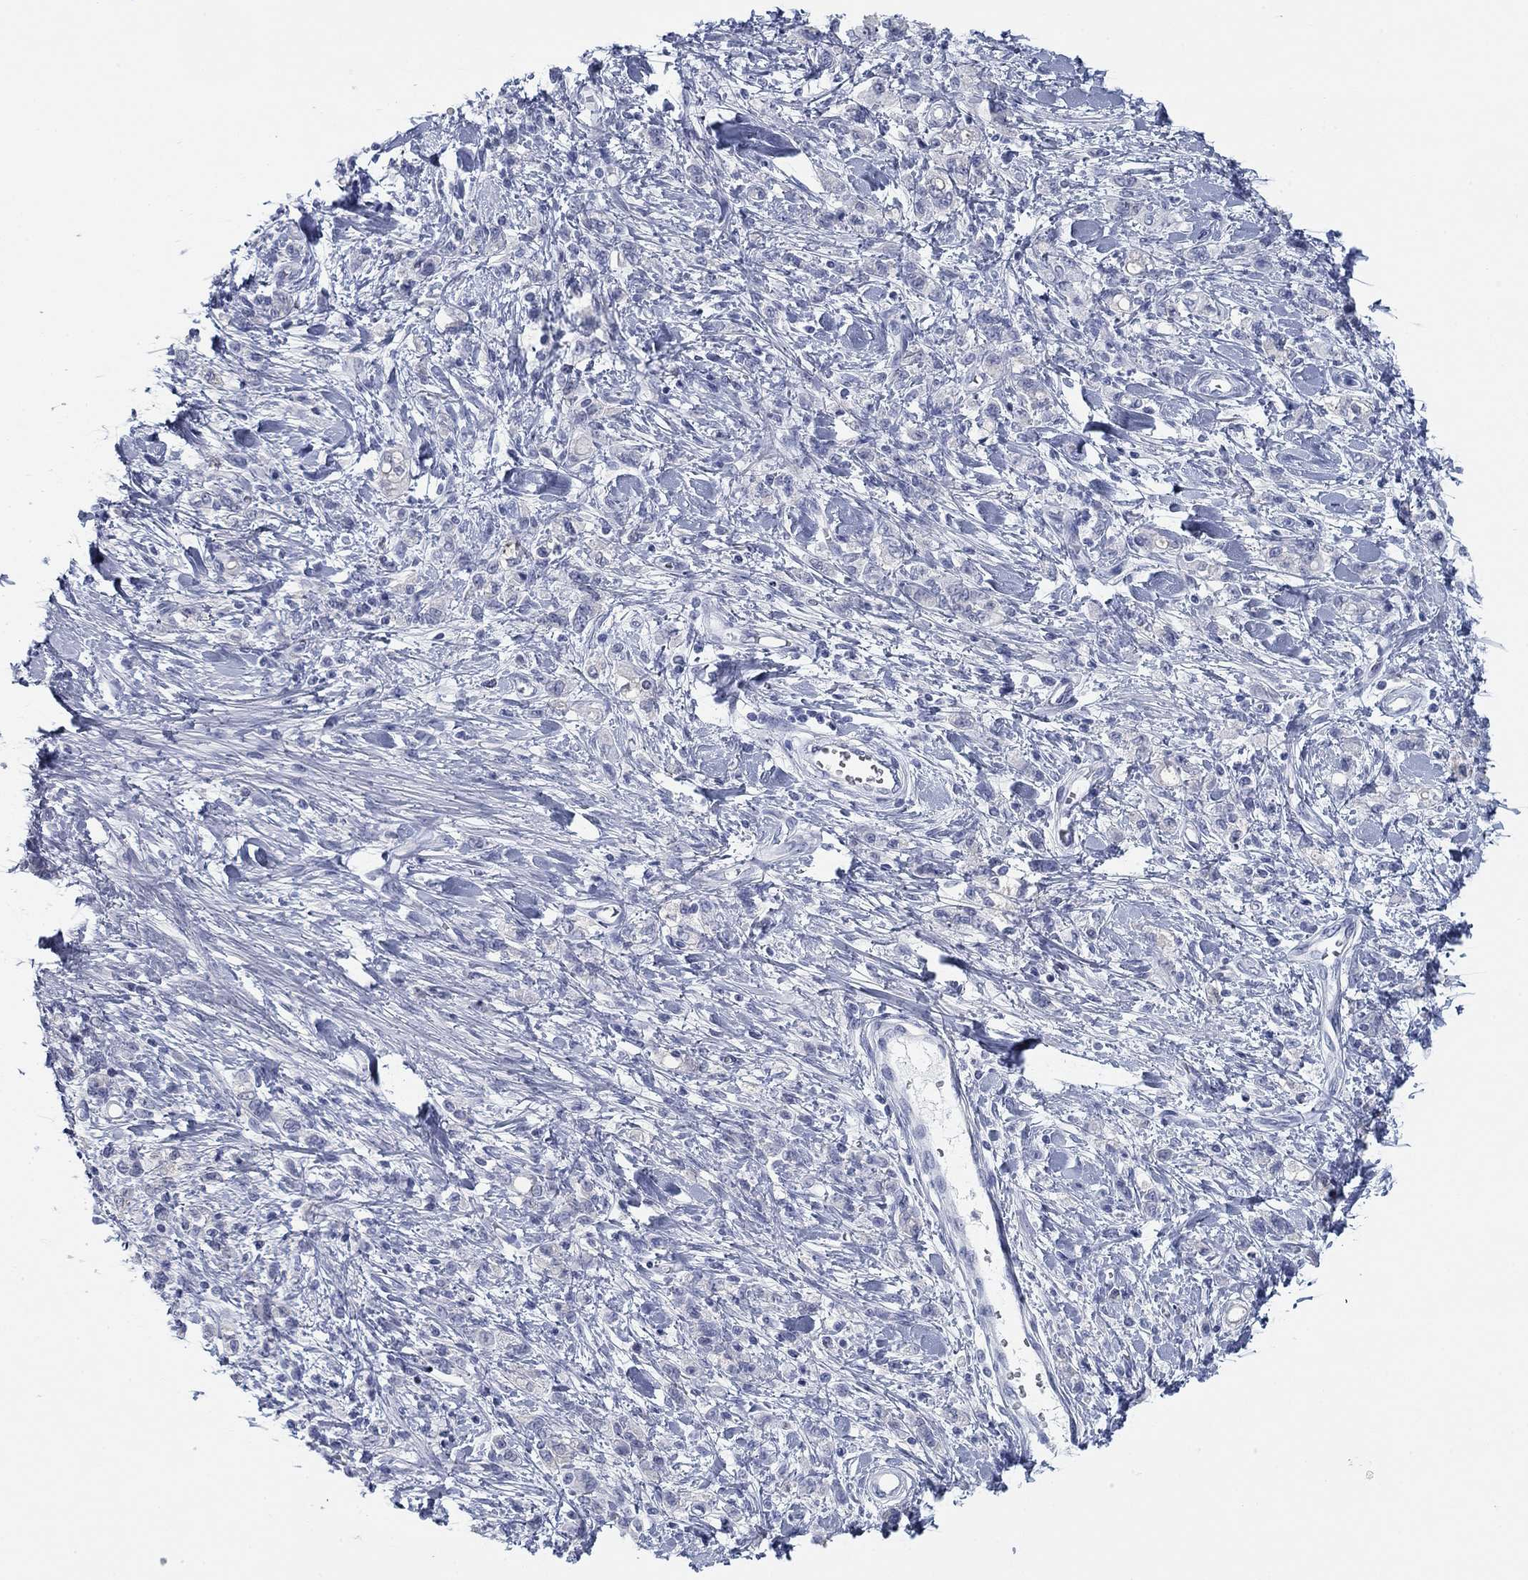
{"staining": {"intensity": "negative", "quantity": "none", "location": "none"}, "tissue": "stomach cancer", "cell_type": "Tumor cells", "image_type": "cancer", "snomed": [{"axis": "morphology", "description": "Adenocarcinoma, NOS"}, {"axis": "topography", "description": "Stomach"}], "caption": "IHC histopathology image of neoplastic tissue: human stomach cancer stained with DAB (3,3'-diaminobenzidine) shows no significant protein positivity in tumor cells. (Brightfield microscopy of DAB immunohistochemistry (IHC) at high magnification).", "gene": "DNAL1", "patient": {"sex": "male", "age": 77}}